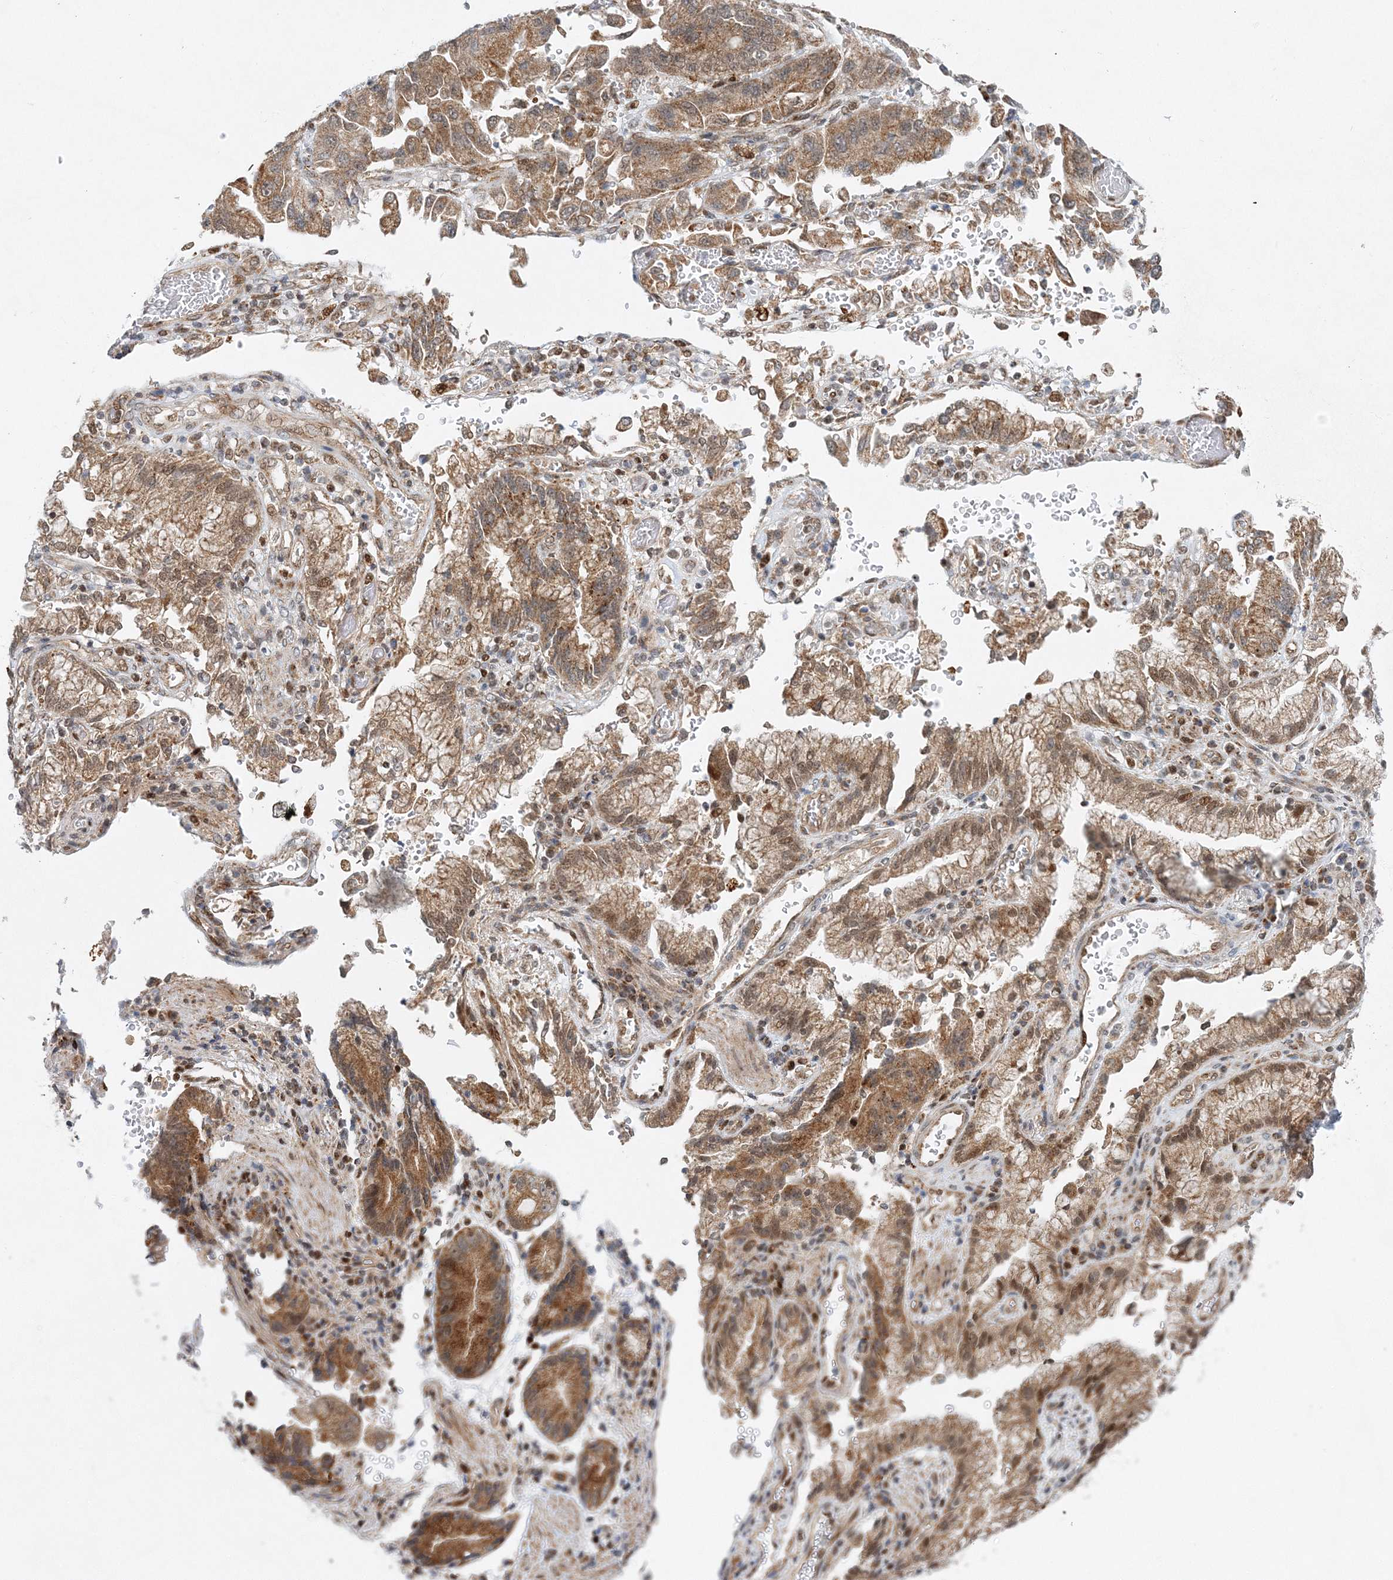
{"staining": {"intensity": "moderate", "quantity": ">75%", "location": "cytoplasmic/membranous"}, "tissue": "stomach cancer", "cell_type": "Tumor cells", "image_type": "cancer", "snomed": [{"axis": "morphology", "description": "Adenocarcinoma, NOS"}, {"axis": "topography", "description": "Stomach"}], "caption": "Tumor cells exhibit medium levels of moderate cytoplasmic/membranous staining in about >75% of cells in adenocarcinoma (stomach). Nuclei are stained in blue.", "gene": "RAB11FIP2", "patient": {"sex": "male", "age": 62}}